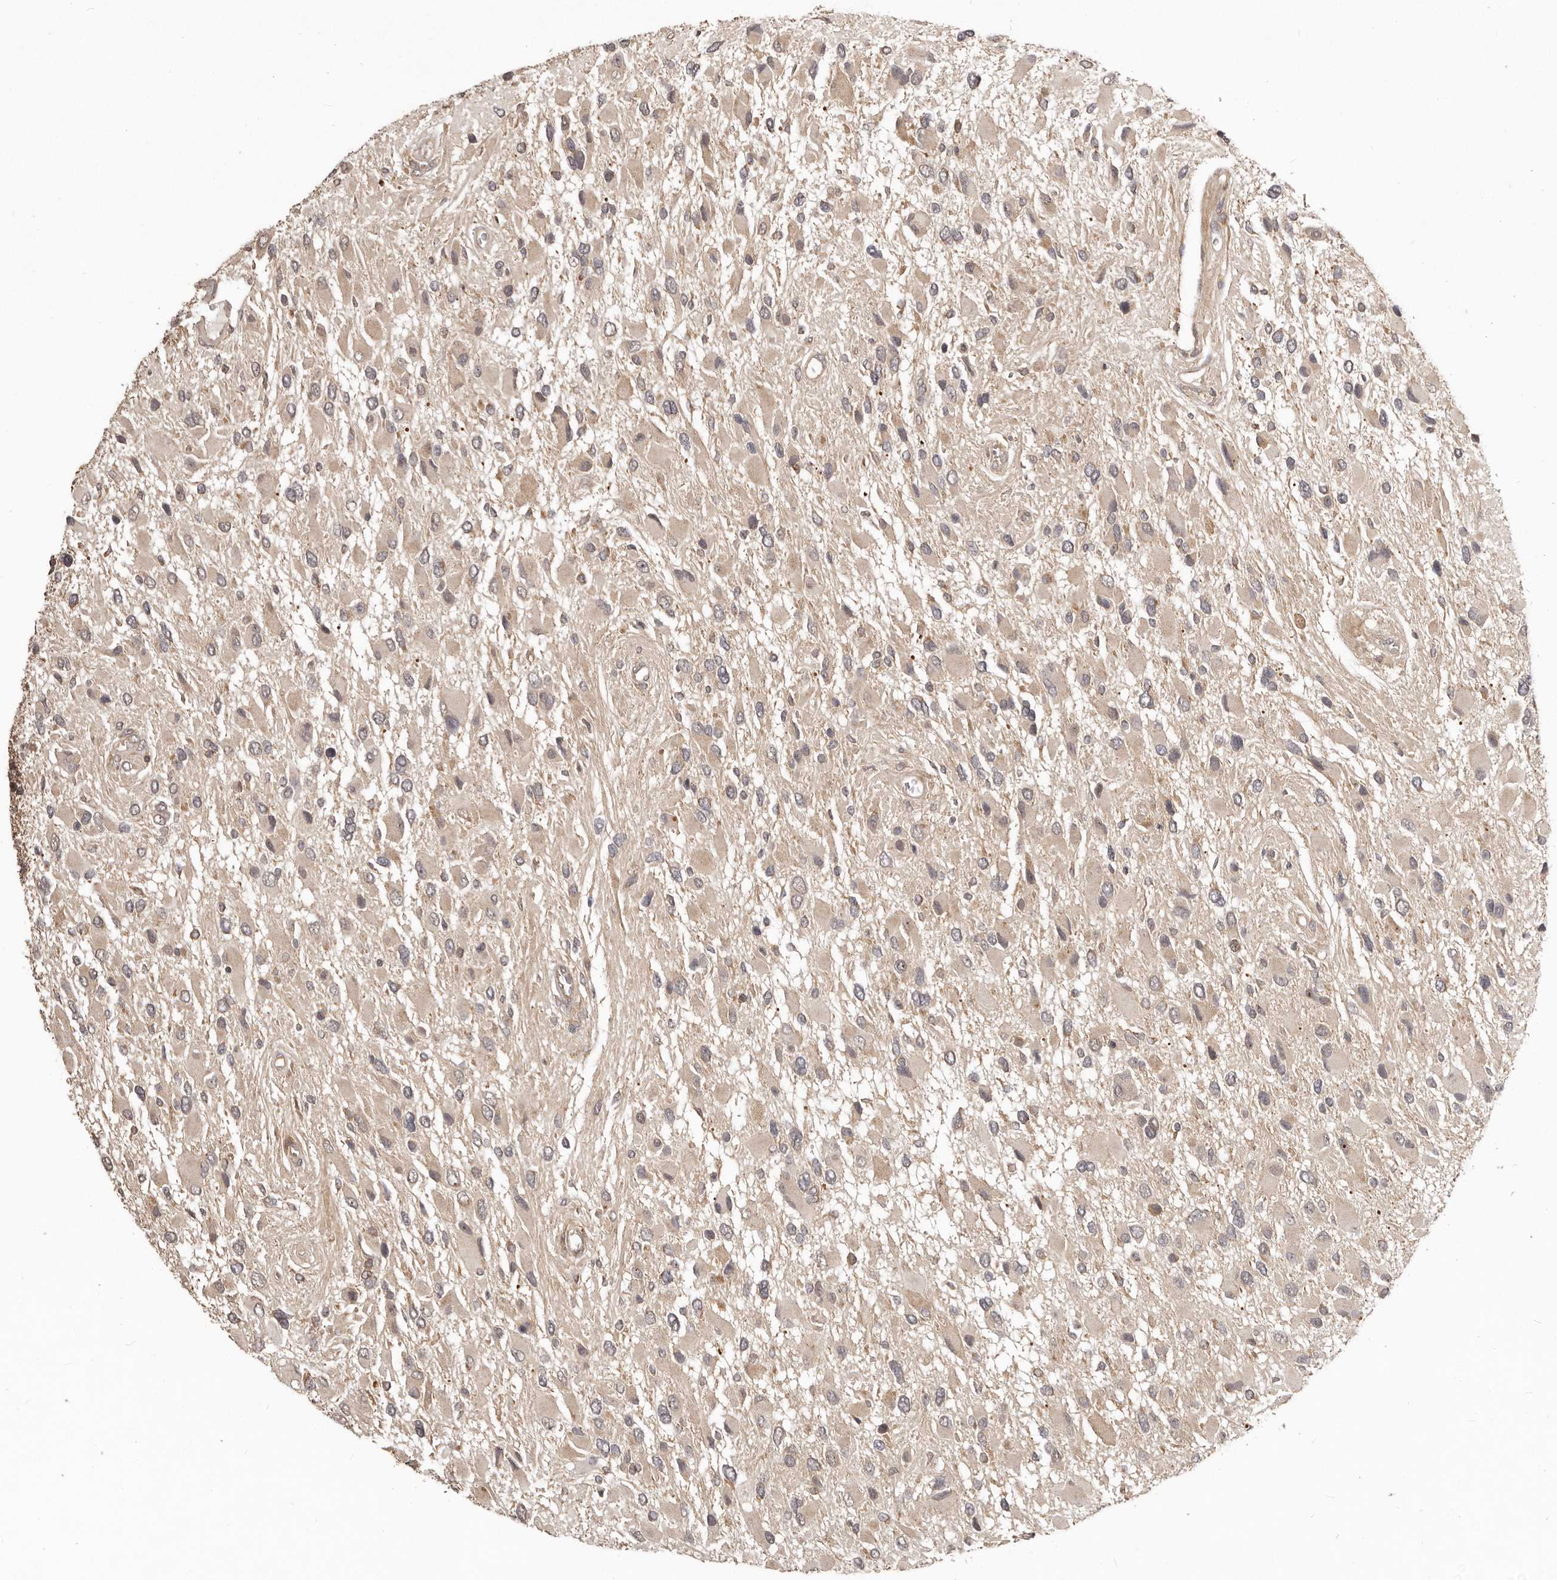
{"staining": {"intensity": "negative", "quantity": "none", "location": "none"}, "tissue": "glioma", "cell_type": "Tumor cells", "image_type": "cancer", "snomed": [{"axis": "morphology", "description": "Glioma, malignant, High grade"}, {"axis": "topography", "description": "Brain"}], "caption": "DAB (3,3'-diaminobenzidine) immunohistochemical staining of human malignant glioma (high-grade) reveals no significant staining in tumor cells.", "gene": "RNF187", "patient": {"sex": "male", "age": 53}}